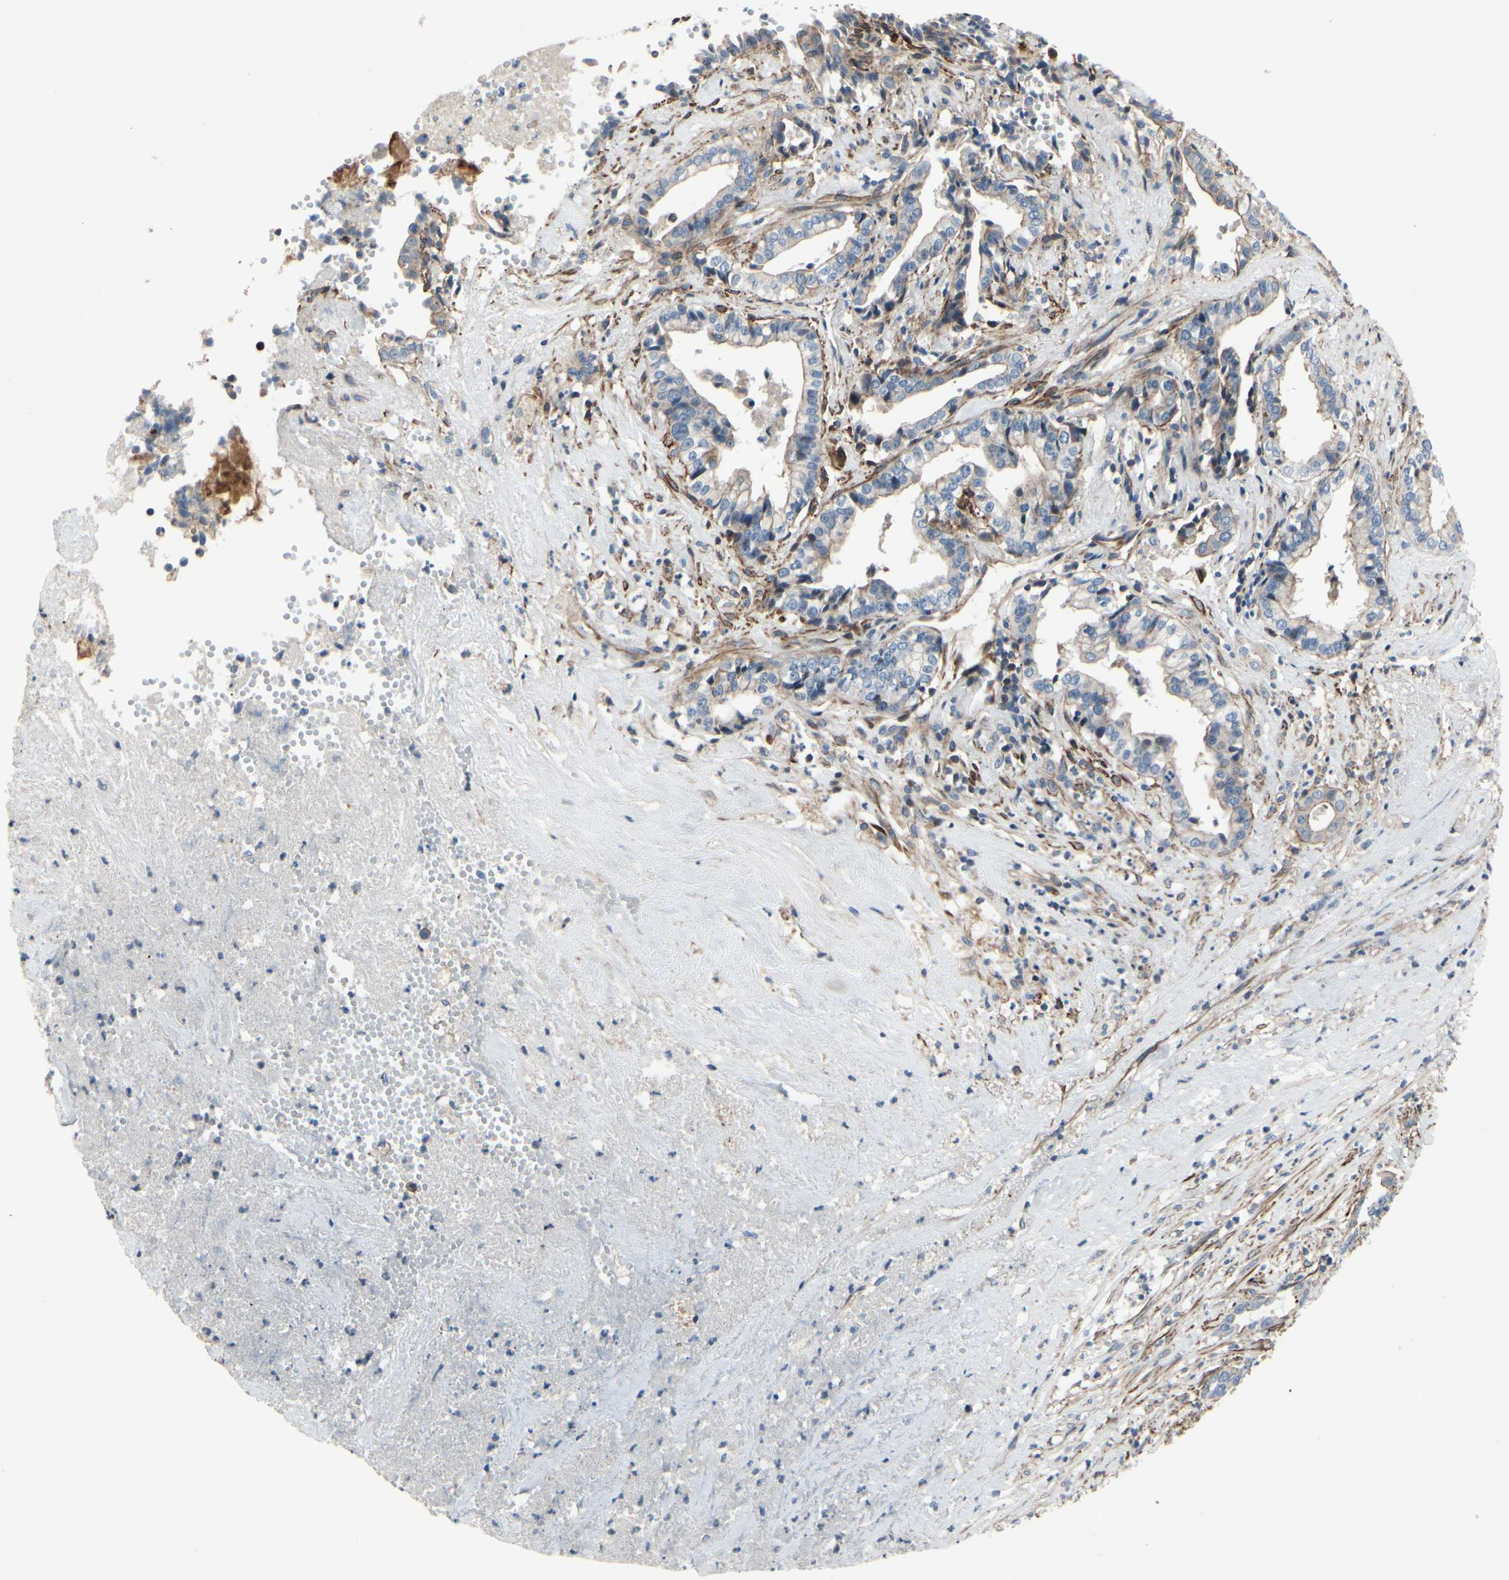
{"staining": {"intensity": "negative", "quantity": "none", "location": "none"}, "tissue": "liver cancer", "cell_type": "Tumor cells", "image_type": "cancer", "snomed": [{"axis": "morphology", "description": "Cholangiocarcinoma"}, {"axis": "topography", "description": "Liver"}], "caption": "Liver cholangiocarcinoma stained for a protein using immunohistochemistry (IHC) reveals no positivity tumor cells.", "gene": "TPM1", "patient": {"sex": "female", "age": 61}}